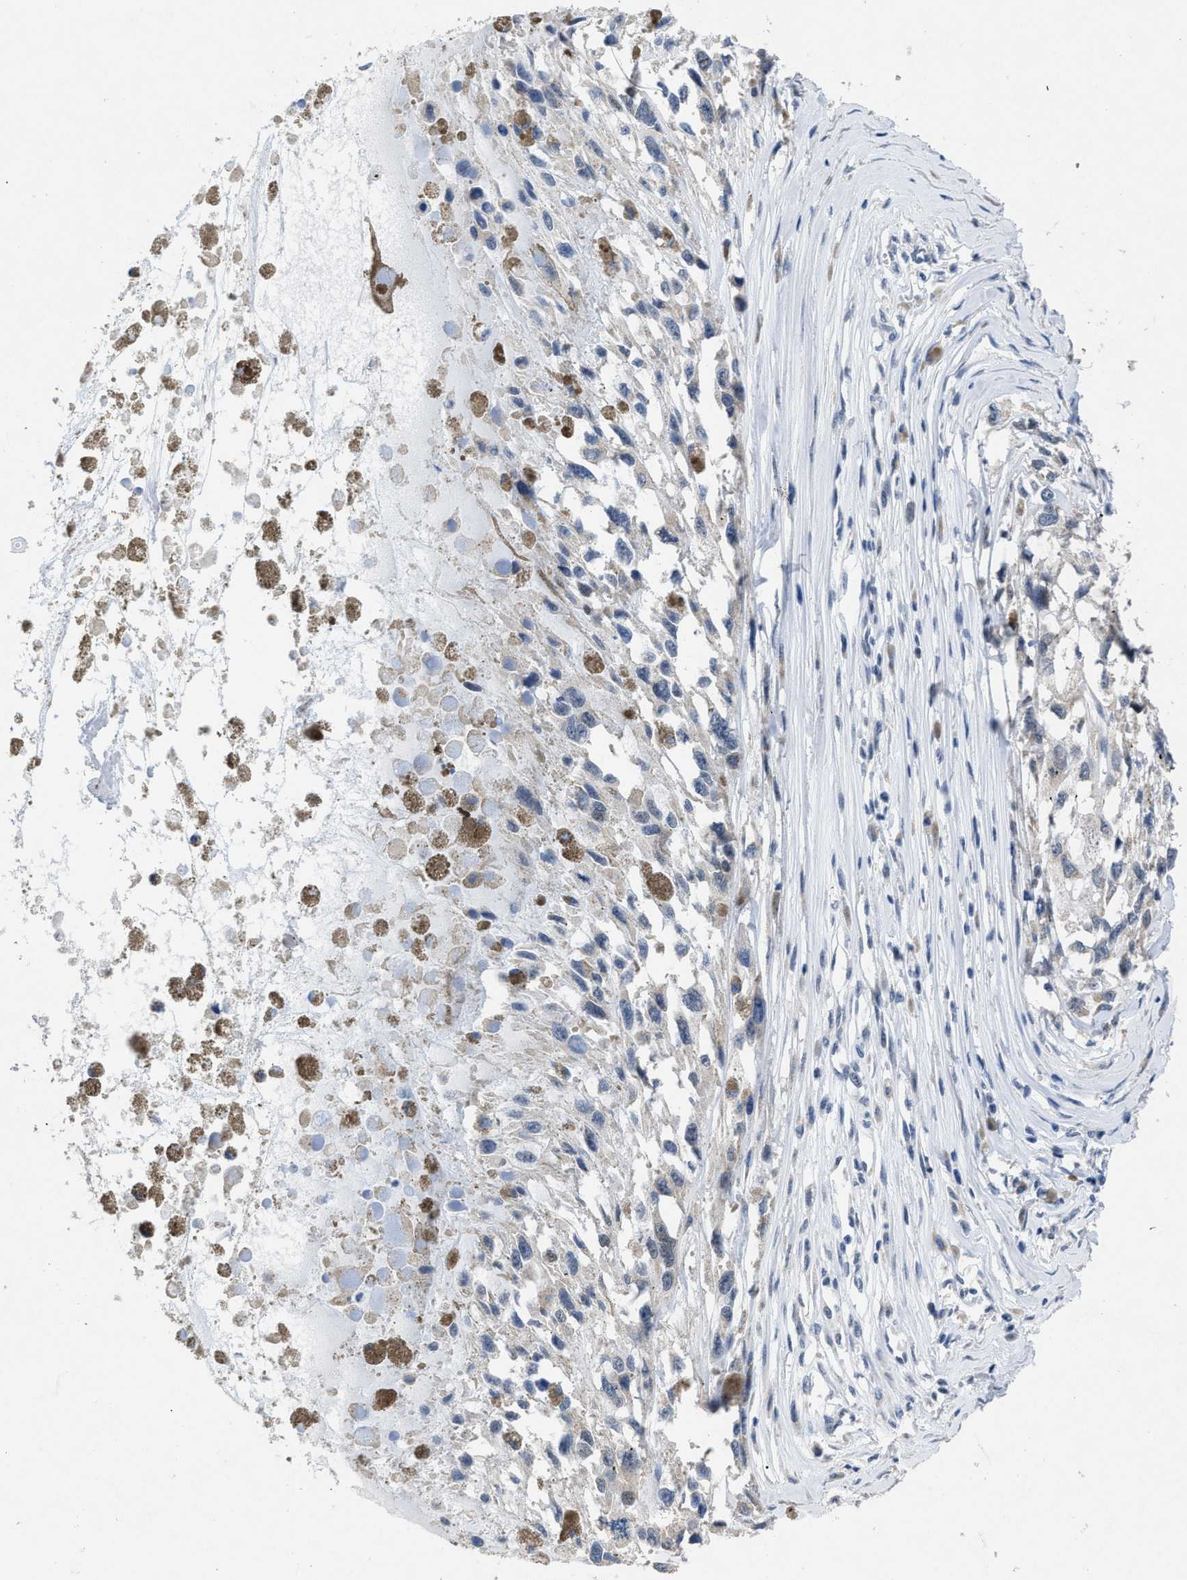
{"staining": {"intensity": "negative", "quantity": "none", "location": "none"}, "tissue": "melanoma", "cell_type": "Tumor cells", "image_type": "cancer", "snomed": [{"axis": "morphology", "description": "Malignant melanoma, Metastatic site"}, {"axis": "topography", "description": "Lymph node"}], "caption": "DAB (3,3'-diaminobenzidine) immunohistochemical staining of human melanoma shows no significant positivity in tumor cells.", "gene": "ID3", "patient": {"sex": "male", "age": 59}}